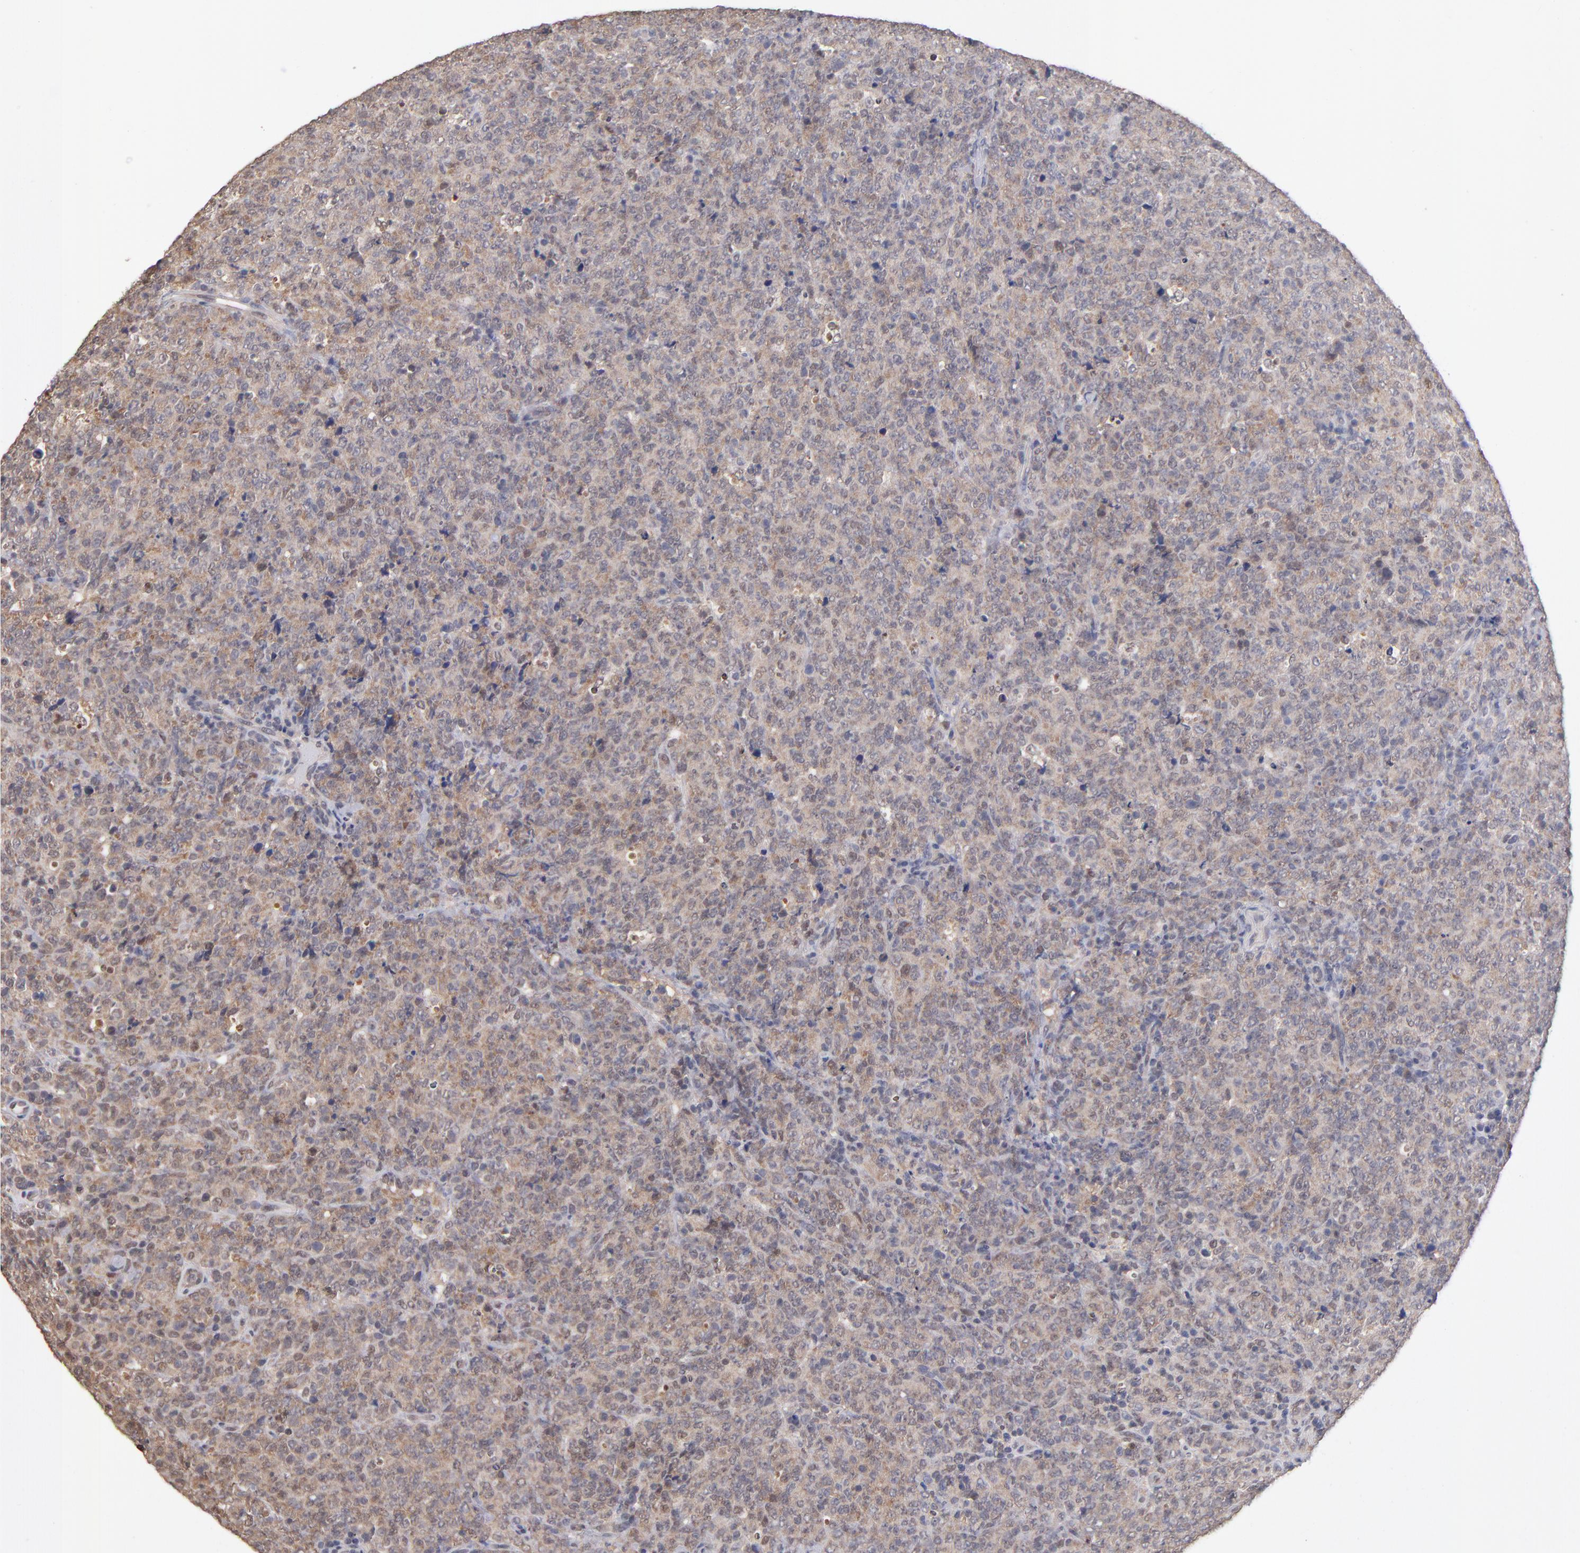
{"staining": {"intensity": "weak", "quantity": ">75%", "location": "cytoplasmic/membranous"}, "tissue": "lymphoma", "cell_type": "Tumor cells", "image_type": "cancer", "snomed": [{"axis": "morphology", "description": "Malignant lymphoma, non-Hodgkin's type, High grade"}, {"axis": "topography", "description": "Tonsil"}], "caption": "Lymphoma was stained to show a protein in brown. There is low levels of weak cytoplasmic/membranous expression in approximately >75% of tumor cells.", "gene": "PSMD10", "patient": {"sex": "female", "age": 36}}